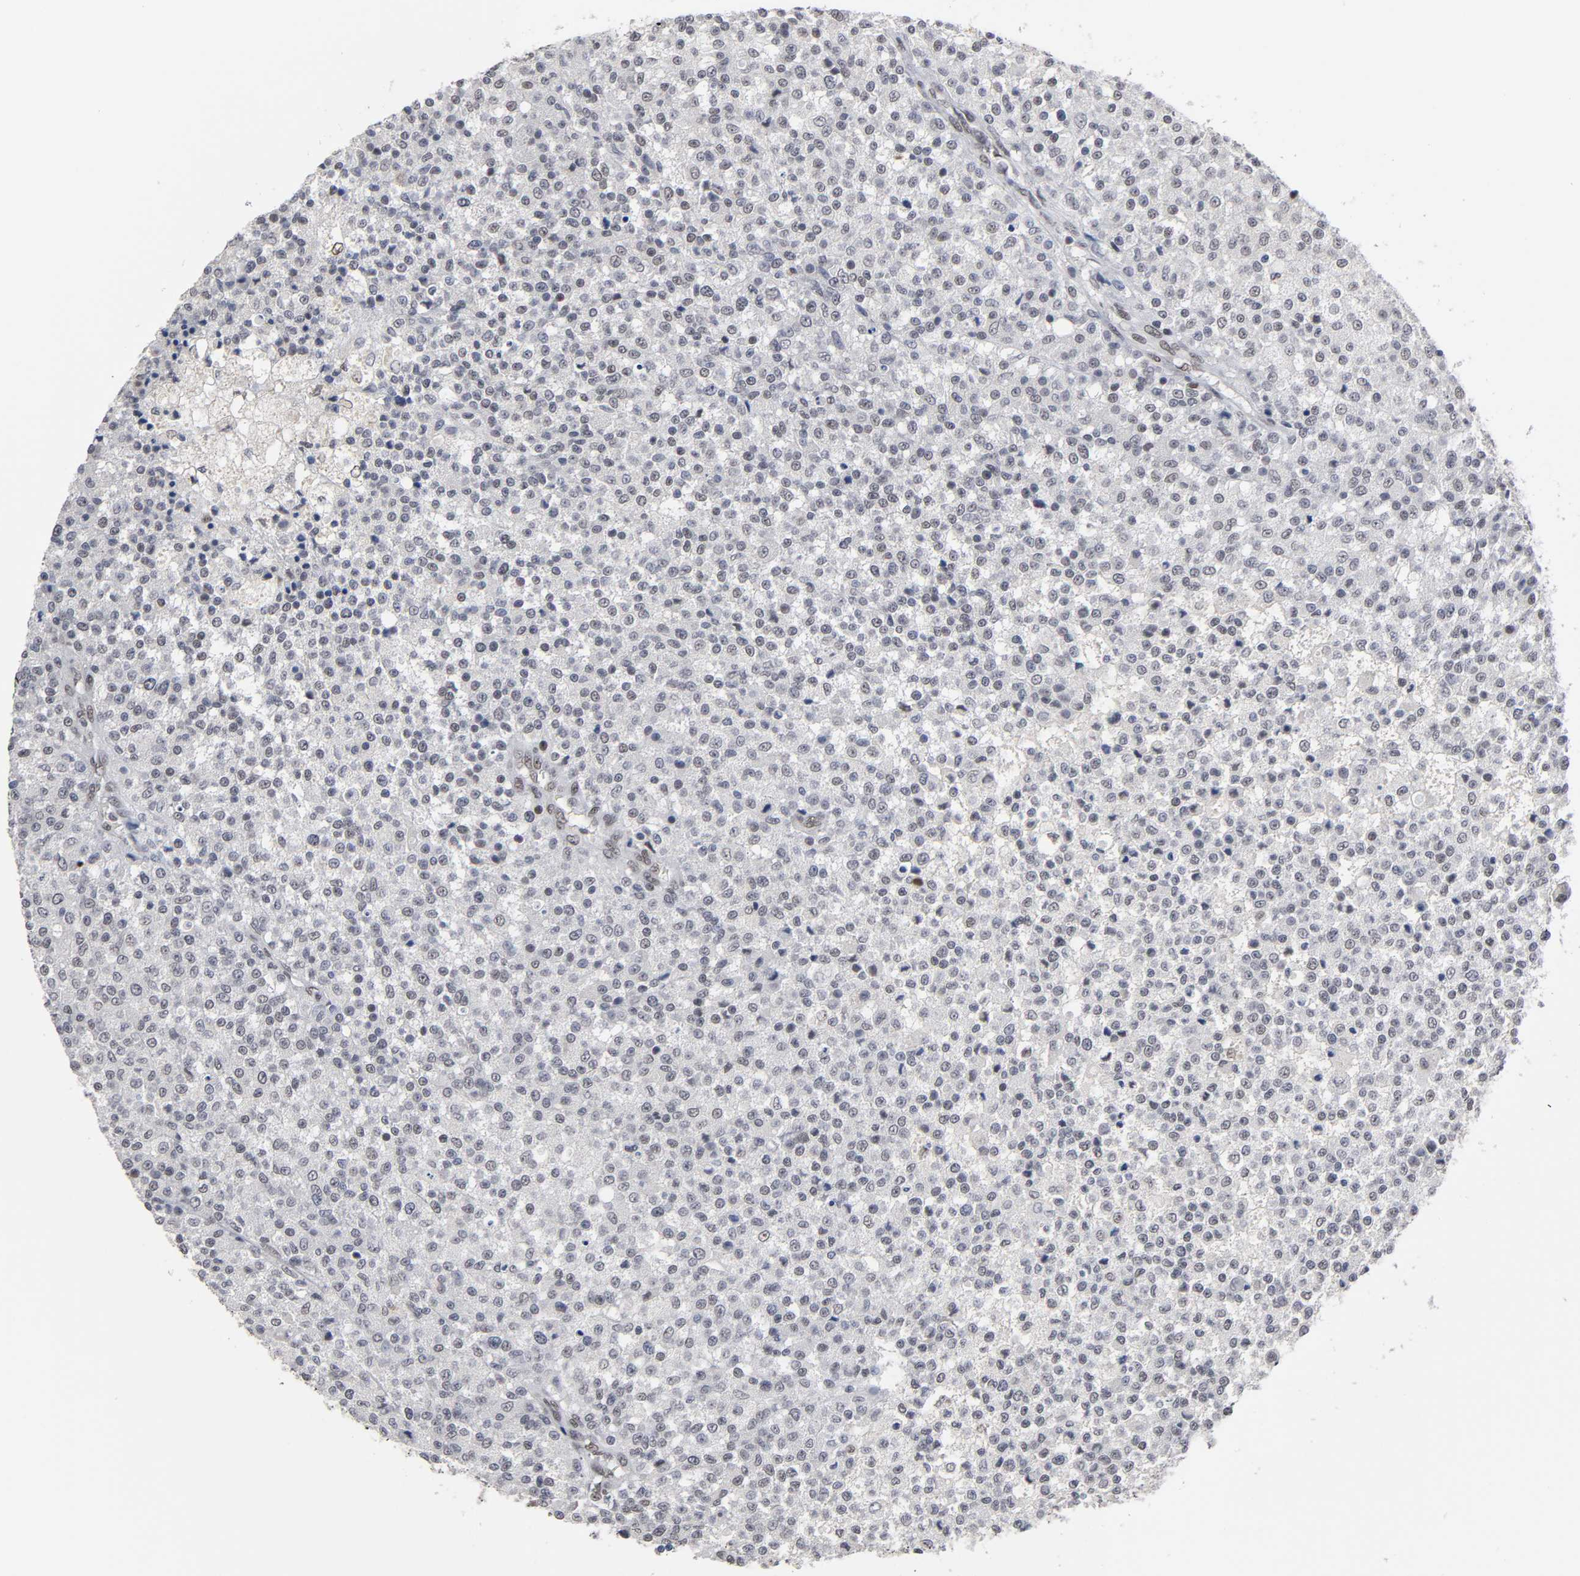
{"staining": {"intensity": "negative", "quantity": "none", "location": "none"}, "tissue": "testis cancer", "cell_type": "Tumor cells", "image_type": "cancer", "snomed": [{"axis": "morphology", "description": "Seminoma, NOS"}, {"axis": "topography", "description": "Testis"}], "caption": "Immunohistochemistry photomicrograph of neoplastic tissue: human seminoma (testis) stained with DAB (3,3'-diaminobenzidine) displays no significant protein expression in tumor cells.", "gene": "TRIM33", "patient": {"sex": "male", "age": 59}}